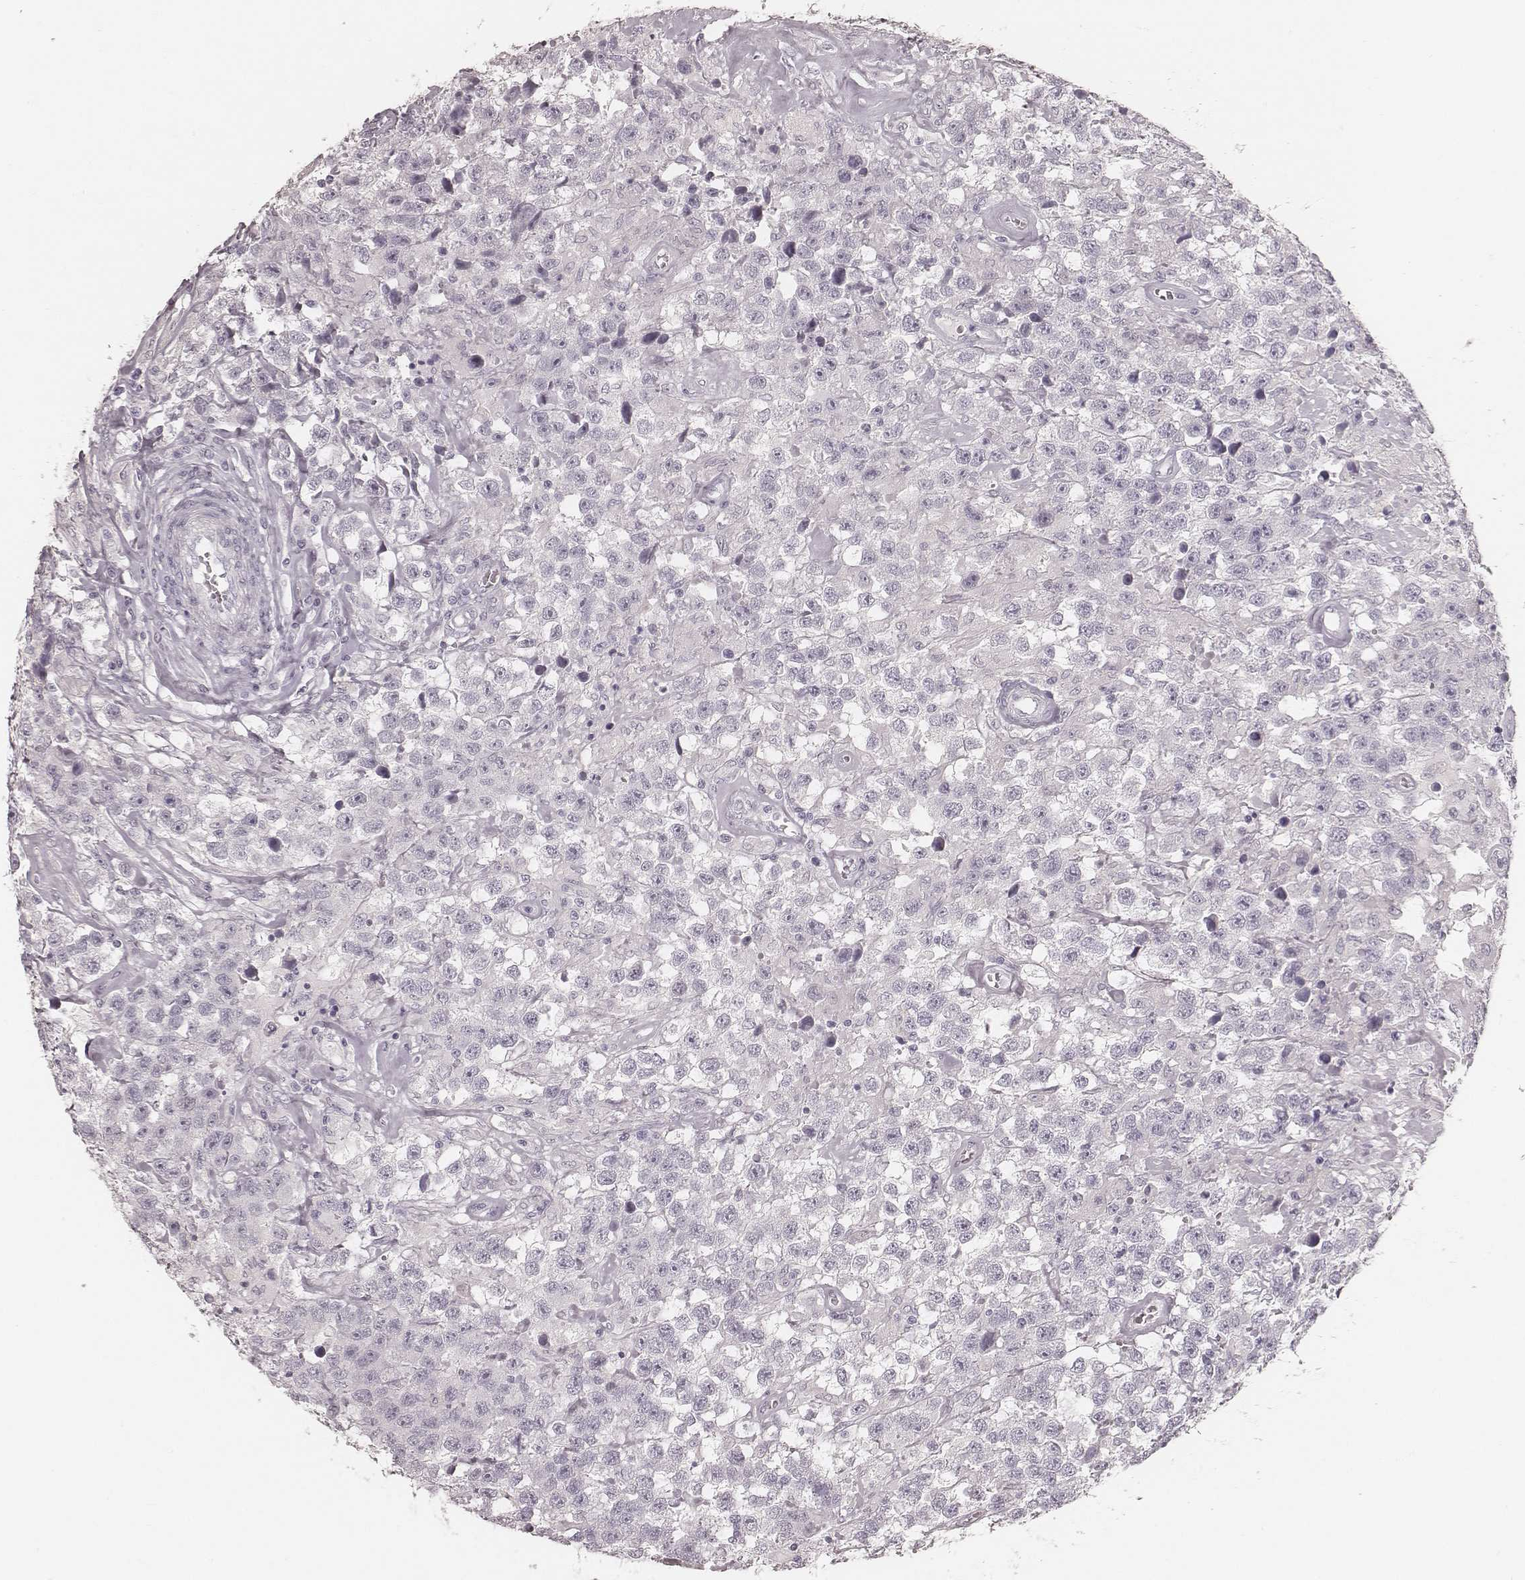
{"staining": {"intensity": "negative", "quantity": "none", "location": "none"}, "tissue": "testis cancer", "cell_type": "Tumor cells", "image_type": "cancer", "snomed": [{"axis": "morphology", "description": "Seminoma, NOS"}, {"axis": "topography", "description": "Testis"}], "caption": "This micrograph is of testis cancer stained with immunohistochemistry (IHC) to label a protein in brown with the nuclei are counter-stained blue. There is no staining in tumor cells. The staining was performed using DAB (3,3'-diaminobenzidine) to visualize the protein expression in brown, while the nuclei were stained in blue with hematoxylin (Magnification: 20x).", "gene": "KRT26", "patient": {"sex": "male", "age": 43}}